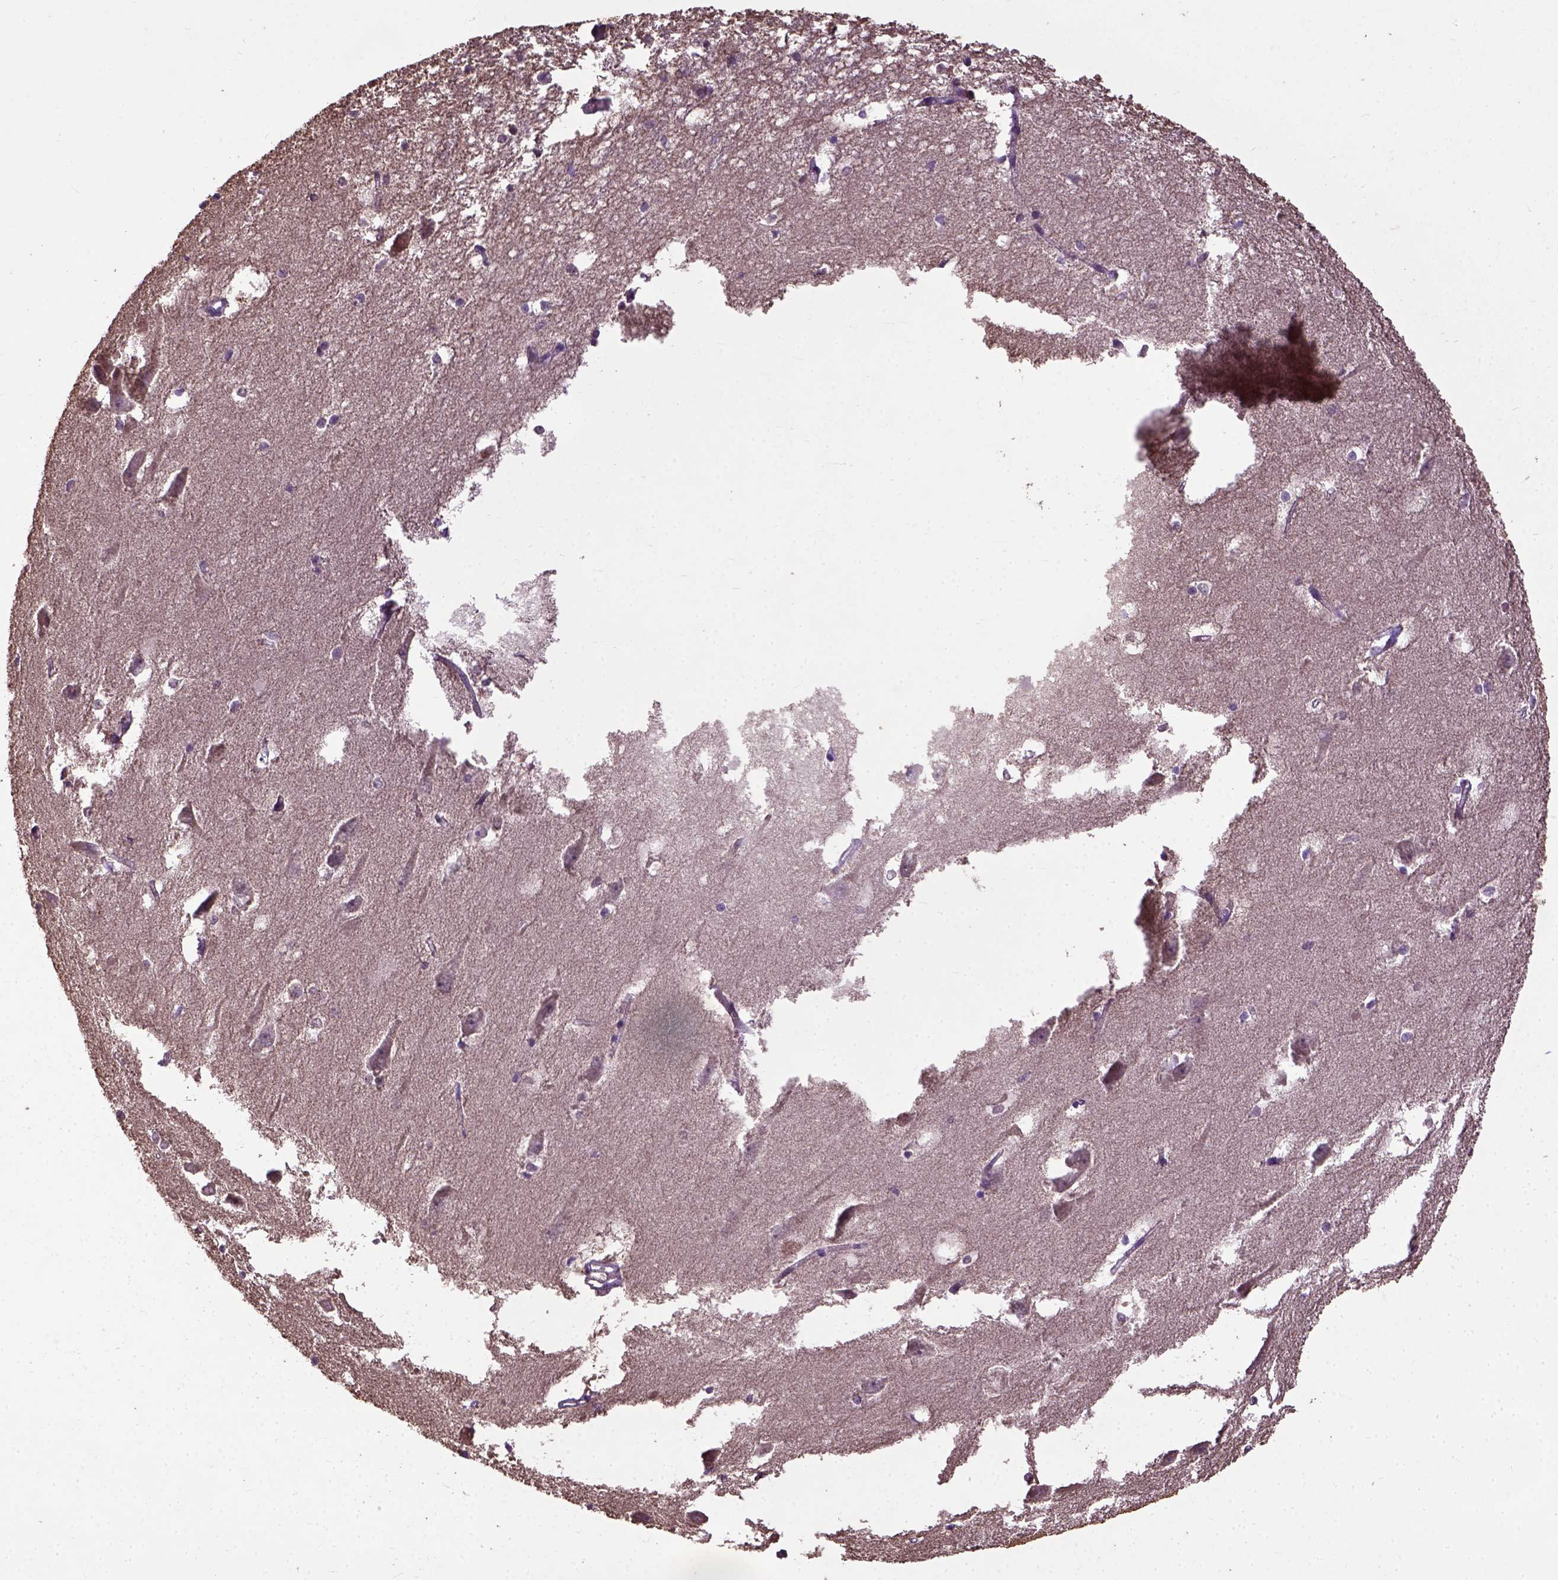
{"staining": {"intensity": "moderate", "quantity": "<25%", "location": "nuclear"}, "tissue": "hippocampus", "cell_type": "Glial cells", "image_type": "normal", "snomed": [{"axis": "morphology", "description": "Normal tissue, NOS"}, {"axis": "topography", "description": "Lateral ventricle wall"}, {"axis": "topography", "description": "Hippocampus"}], "caption": "This image reveals IHC staining of benign hippocampus, with low moderate nuclear expression in about <25% of glial cells.", "gene": "UBA3", "patient": {"sex": "female", "age": 63}}